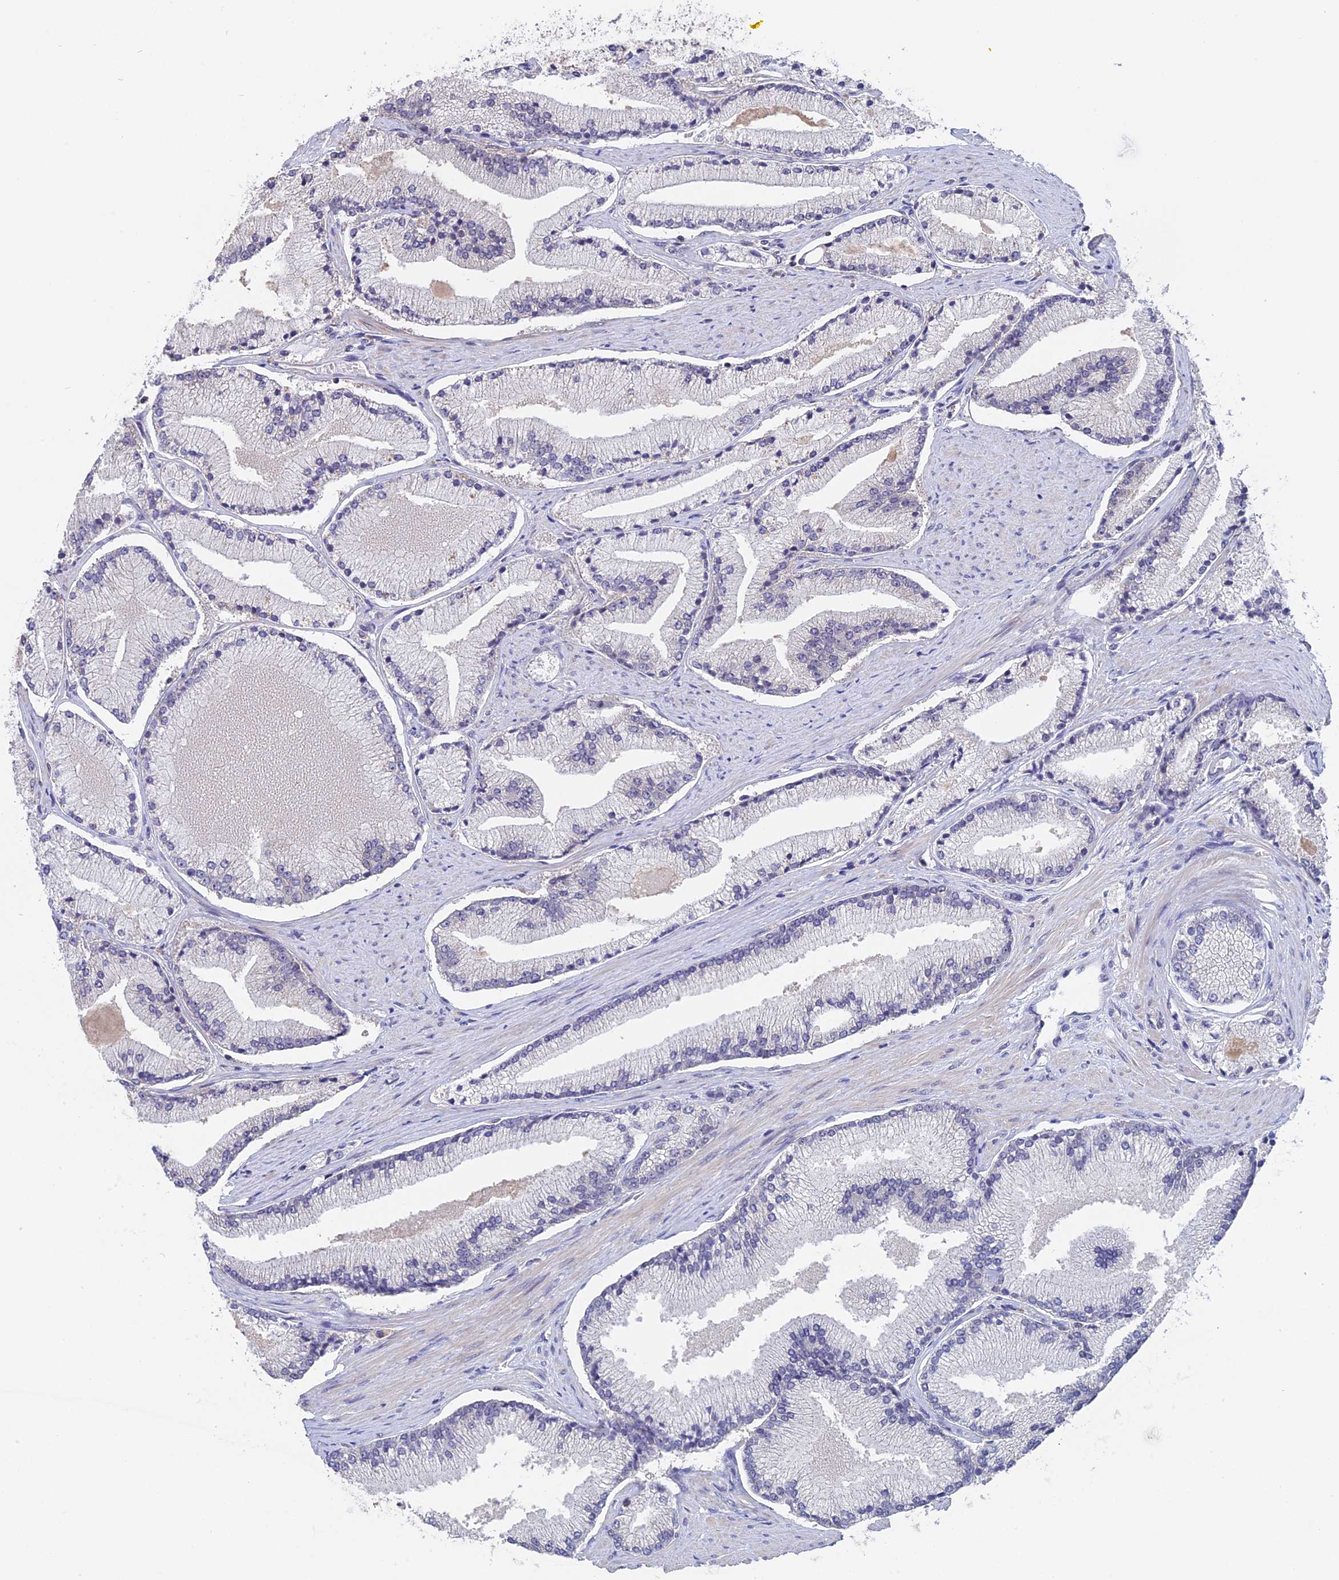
{"staining": {"intensity": "negative", "quantity": "none", "location": "none"}, "tissue": "prostate cancer", "cell_type": "Tumor cells", "image_type": "cancer", "snomed": [{"axis": "morphology", "description": "Adenocarcinoma, High grade"}, {"axis": "topography", "description": "Prostate"}], "caption": "IHC of human prostate cancer exhibits no expression in tumor cells.", "gene": "RFC5", "patient": {"sex": "male", "age": 67}}